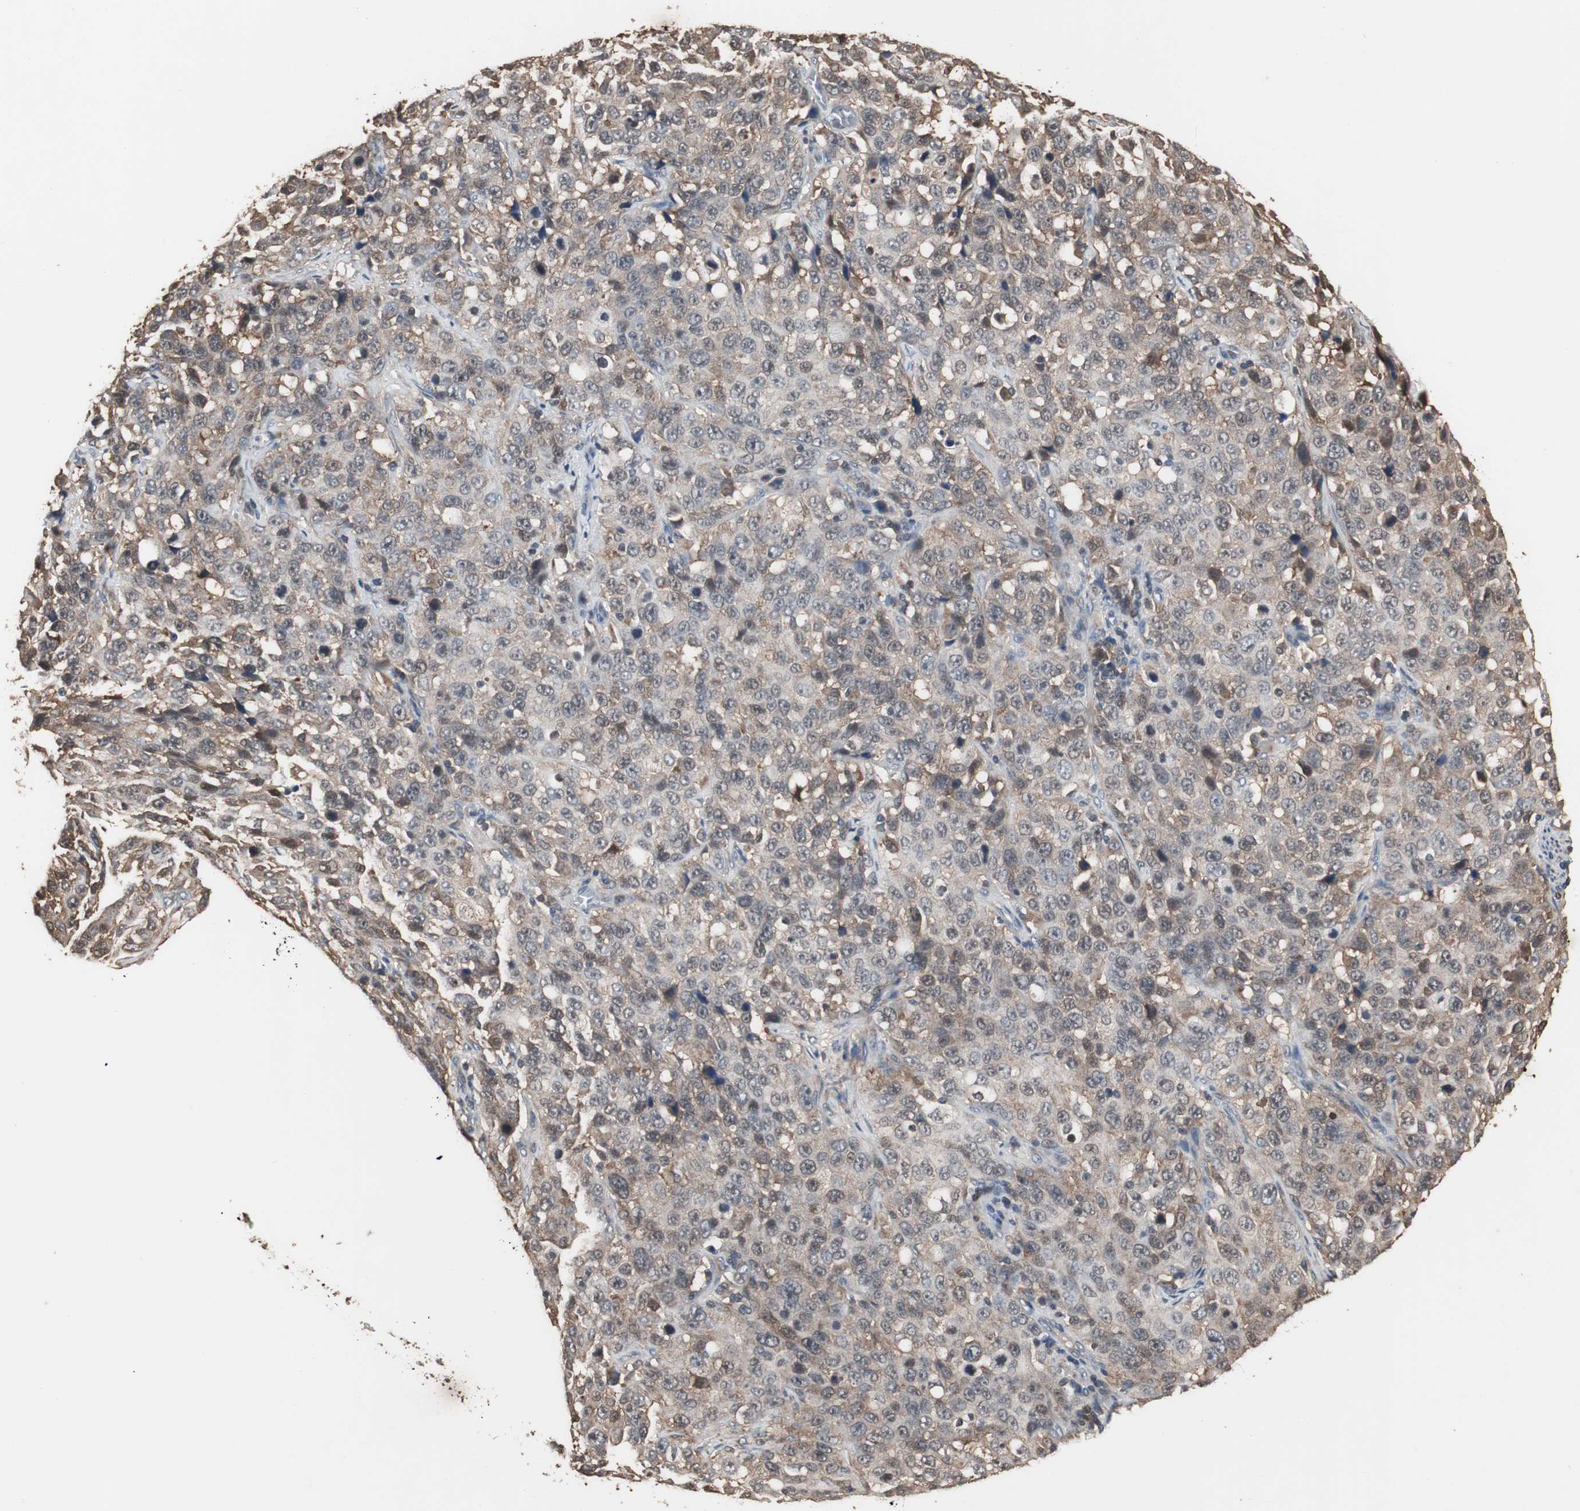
{"staining": {"intensity": "weak", "quantity": ">75%", "location": "cytoplasmic/membranous"}, "tissue": "stomach cancer", "cell_type": "Tumor cells", "image_type": "cancer", "snomed": [{"axis": "morphology", "description": "Normal tissue, NOS"}, {"axis": "morphology", "description": "Adenocarcinoma, NOS"}, {"axis": "topography", "description": "Stomach"}], "caption": "The image demonstrates a brown stain indicating the presence of a protein in the cytoplasmic/membranous of tumor cells in stomach cancer. The staining is performed using DAB (3,3'-diaminobenzidine) brown chromogen to label protein expression. The nuclei are counter-stained blue using hematoxylin.", "gene": "ZSCAN22", "patient": {"sex": "male", "age": 48}}